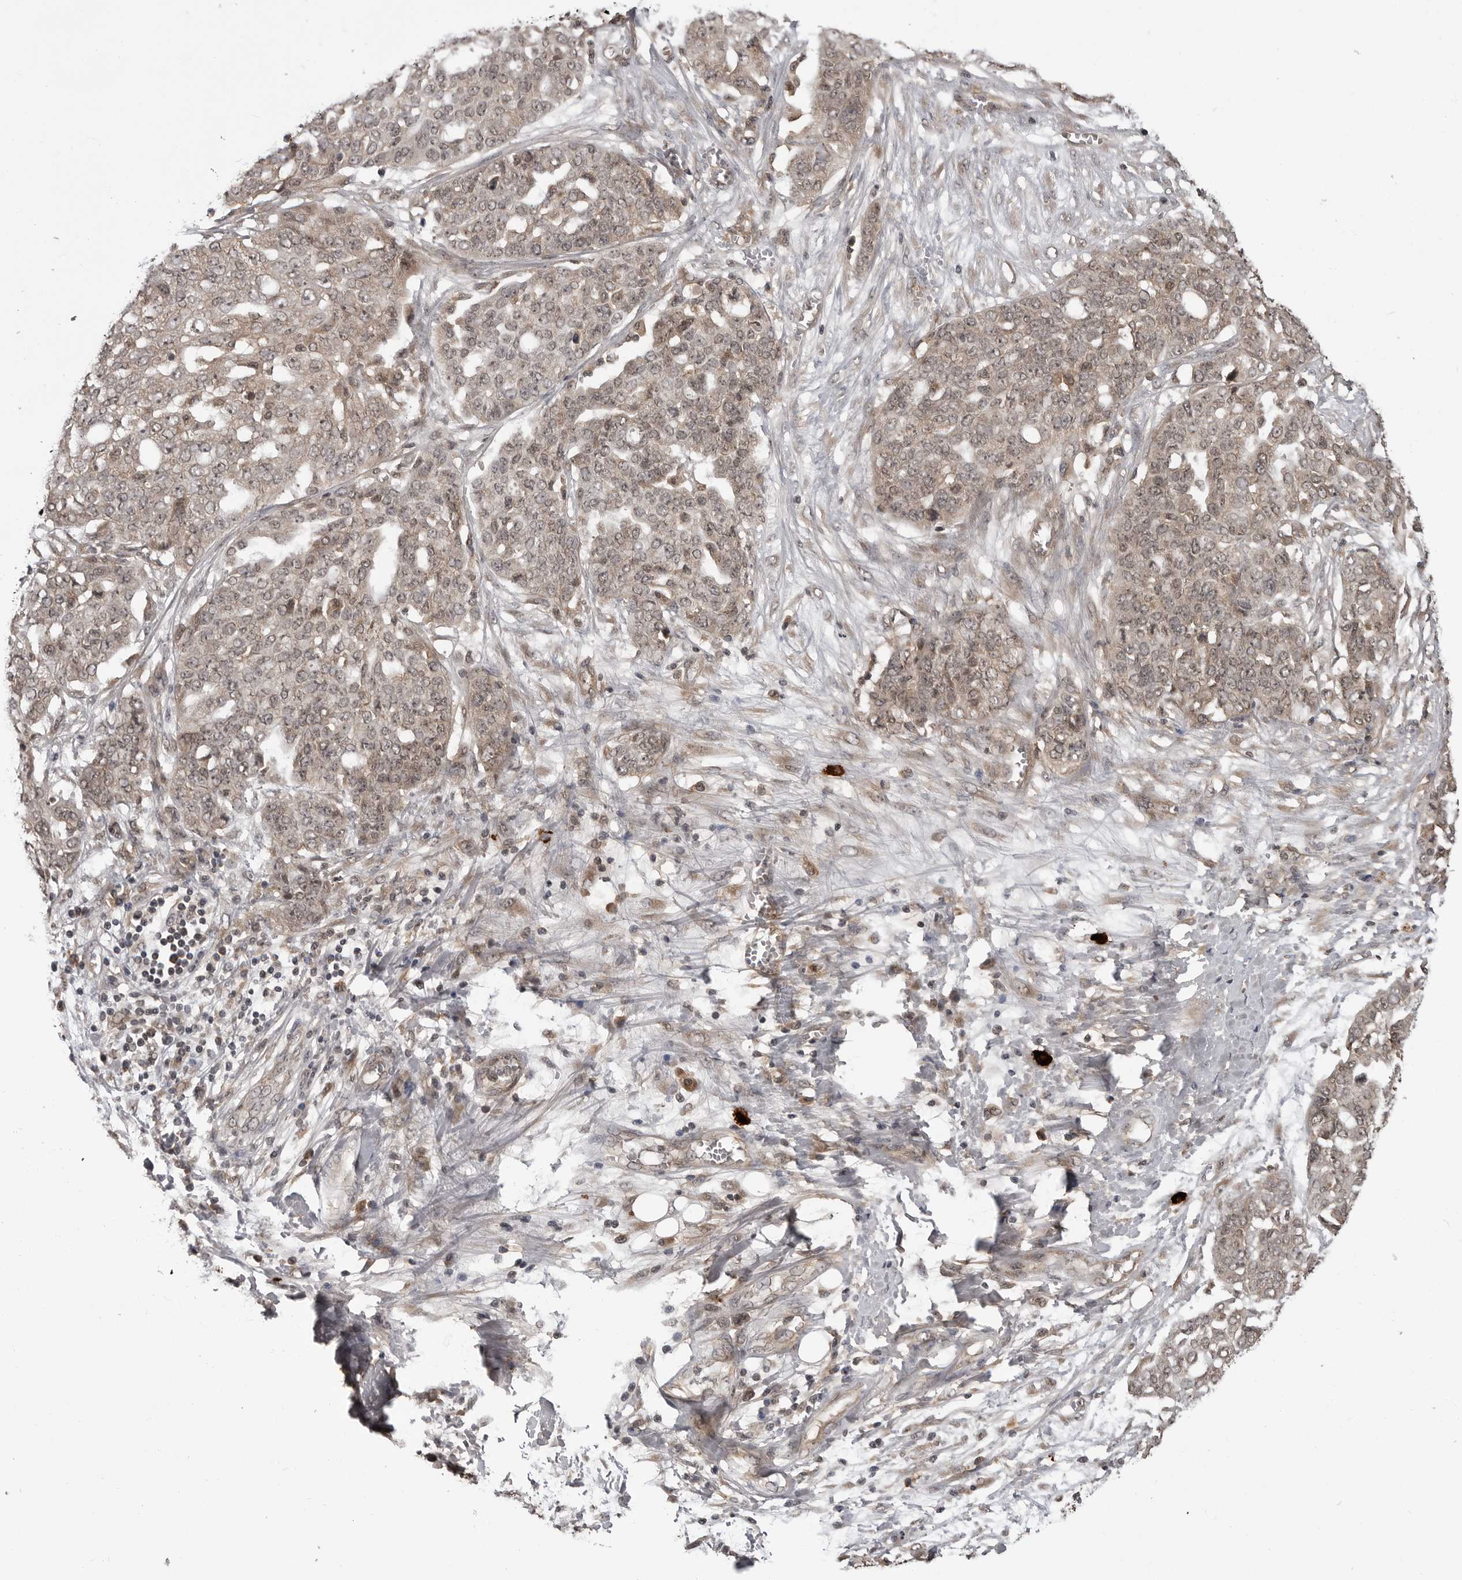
{"staining": {"intensity": "weak", "quantity": "25%-75%", "location": "cytoplasmic/membranous,nuclear"}, "tissue": "ovarian cancer", "cell_type": "Tumor cells", "image_type": "cancer", "snomed": [{"axis": "morphology", "description": "Cystadenocarcinoma, serous, NOS"}, {"axis": "topography", "description": "Soft tissue"}, {"axis": "topography", "description": "Ovary"}], "caption": "Immunohistochemistry (IHC) photomicrograph of neoplastic tissue: ovarian cancer (serous cystadenocarcinoma) stained using immunohistochemistry exhibits low levels of weak protein expression localized specifically in the cytoplasmic/membranous and nuclear of tumor cells, appearing as a cytoplasmic/membranous and nuclear brown color.", "gene": "IL24", "patient": {"sex": "female", "age": 57}}